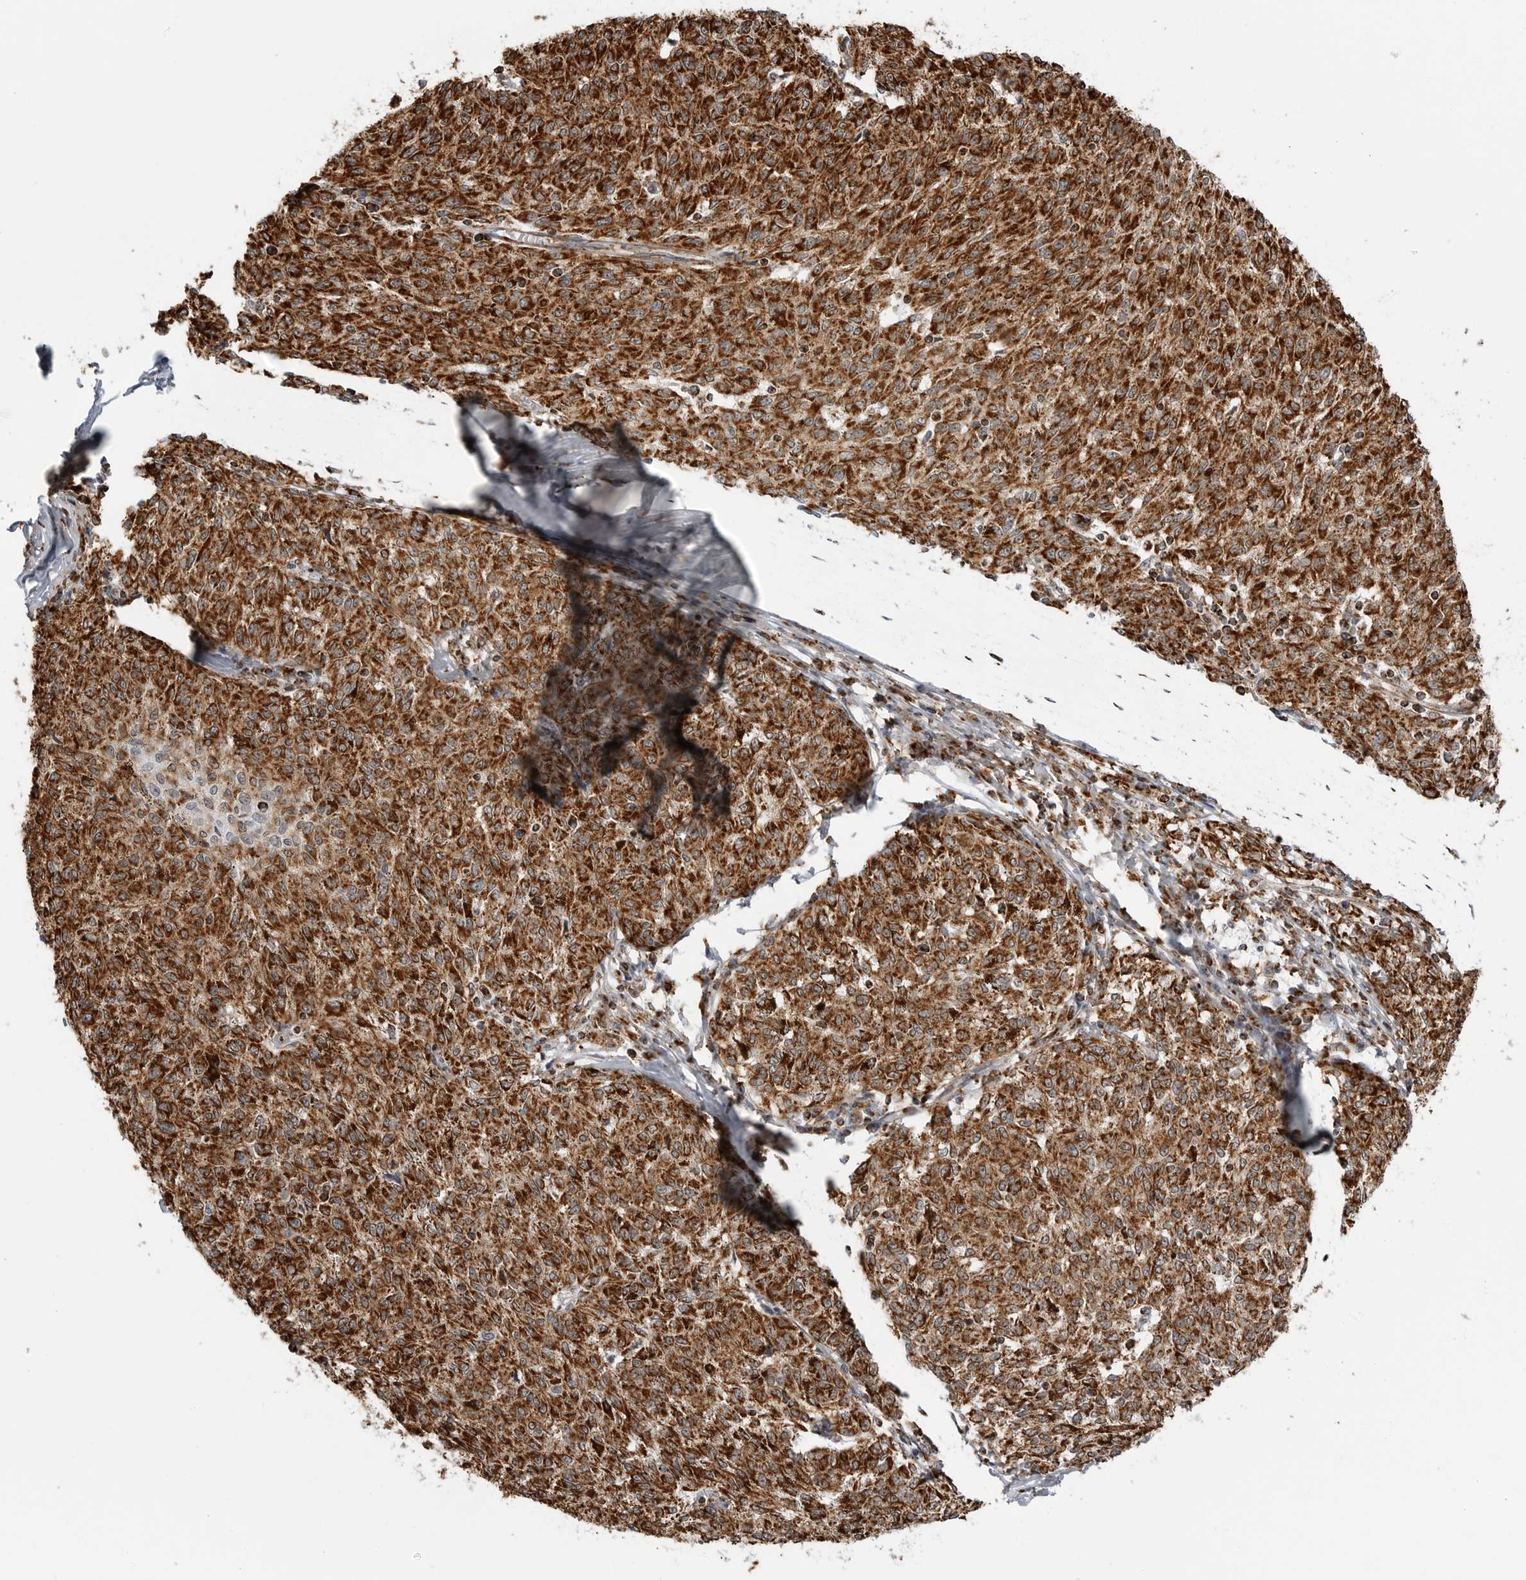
{"staining": {"intensity": "strong", "quantity": ">75%", "location": "cytoplasmic/membranous"}, "tissue": "melanoma", "cell_type": "Tumor cells", "image_type": "cancer", "snomed": [{"axis": "morphology", "description": "Malignant melanoma, NOS"}, {"axis": "topography", "description": "Skin"}], "caption": "Immunohistochemical staining of melanoma exhibits high levels of strong cytoplasmic/membranous protein expression in approximately >75% of tumor cells.", "gene": "COX5A", "patient": {"sex": "female", "age": 72}}